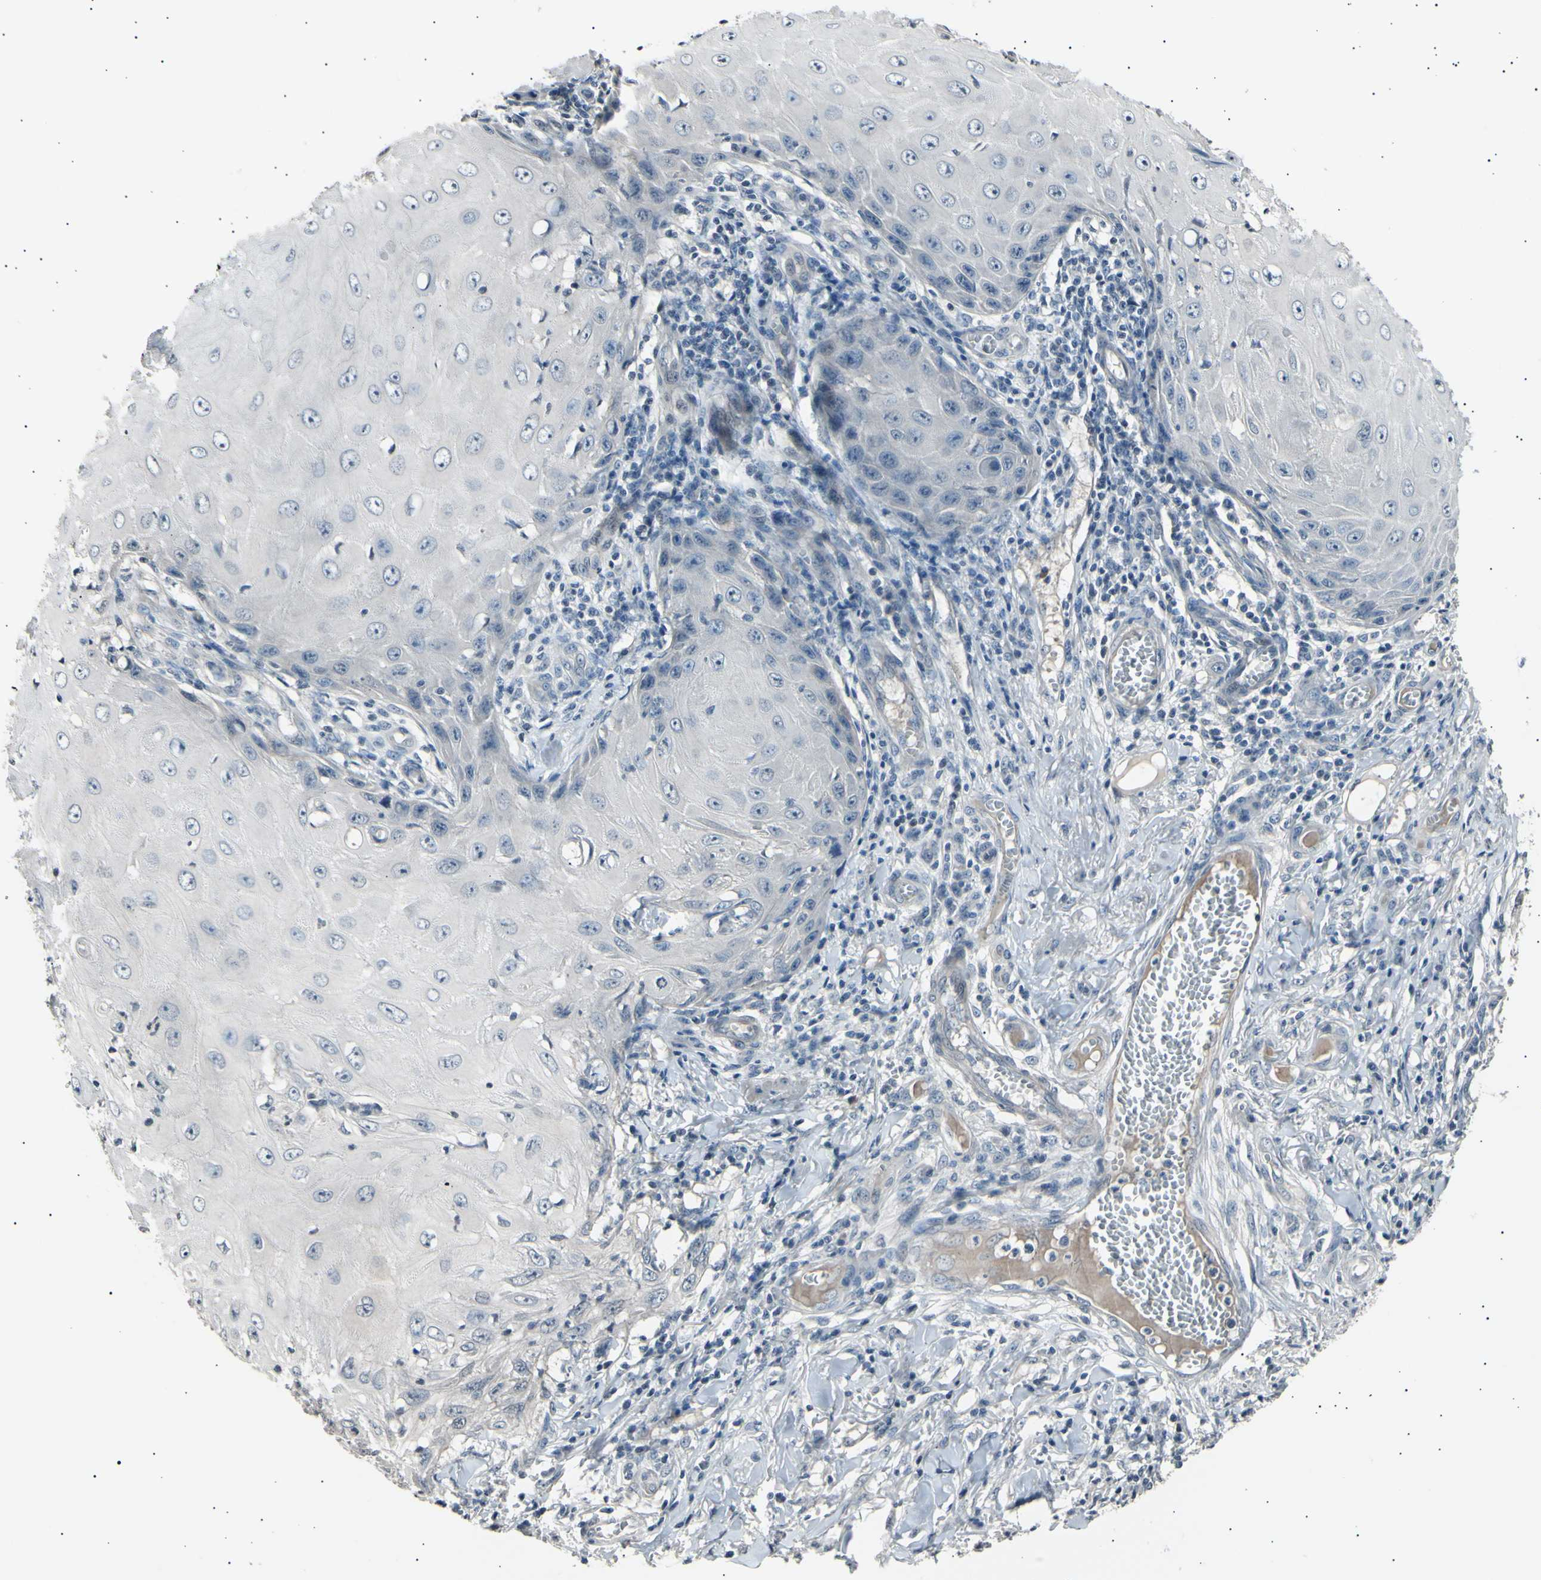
{"staining": {"intensity": "negative", "quantity": "none", "location": "none"}, "tissue": "skin cancer", "cell_type": "Tumor cells", "image_type": "cancer", "snomed": [{"axis": "morphology", "description": "Squamous cell carcinoma, NOS"}, {"axis": "topography", "description": "Skin"}], "caption": "There is no significant expression in tumor cells of skin cancer. (Brightfield microscopy of DAB (3,3'-diaminobenzidine) immunohistochemistry at high magnification).", "gene": "AK1", "patient": {"sex": "female", "age": 73}}